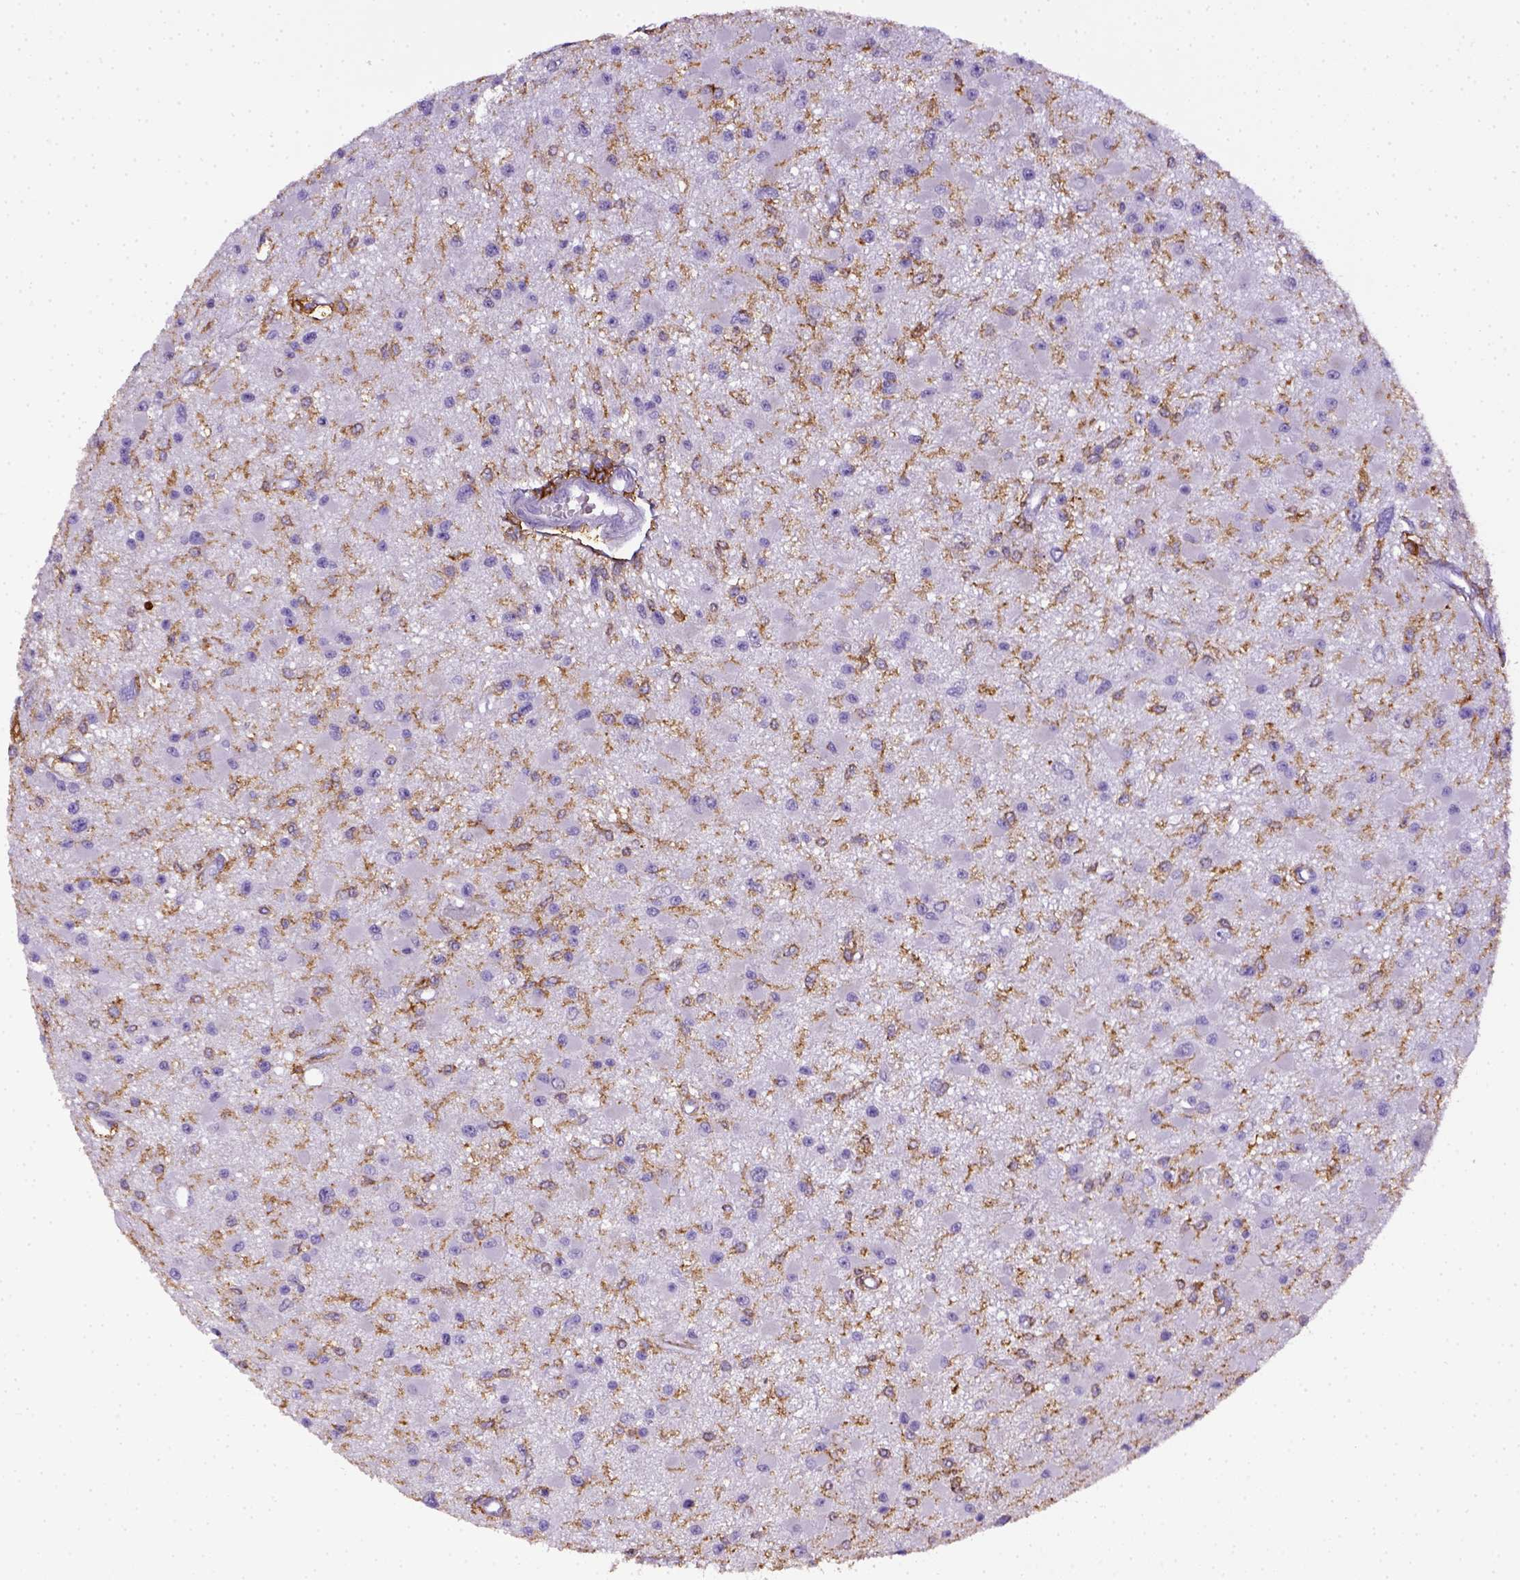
{"staining": {"intensity": "negative", "quantity": "none", "location": "none"}, "tissue": "glioma", "cell_type": "Tumor cells", "image_type": "cancer", "snomed": [{"axis": "morphology", "description": "Glioma, malignant, High grade"}, {"axis": "topography", "description": "Brain"}], "caption": "A micrograph of glioma stained for a protein displays no brown staining in tumor cells. (DAB immunohistochemistry (IHC) with hematoxylin counter stain).", "gene": "ITGAM", "patient": {"sex": "male", "age": 54}}